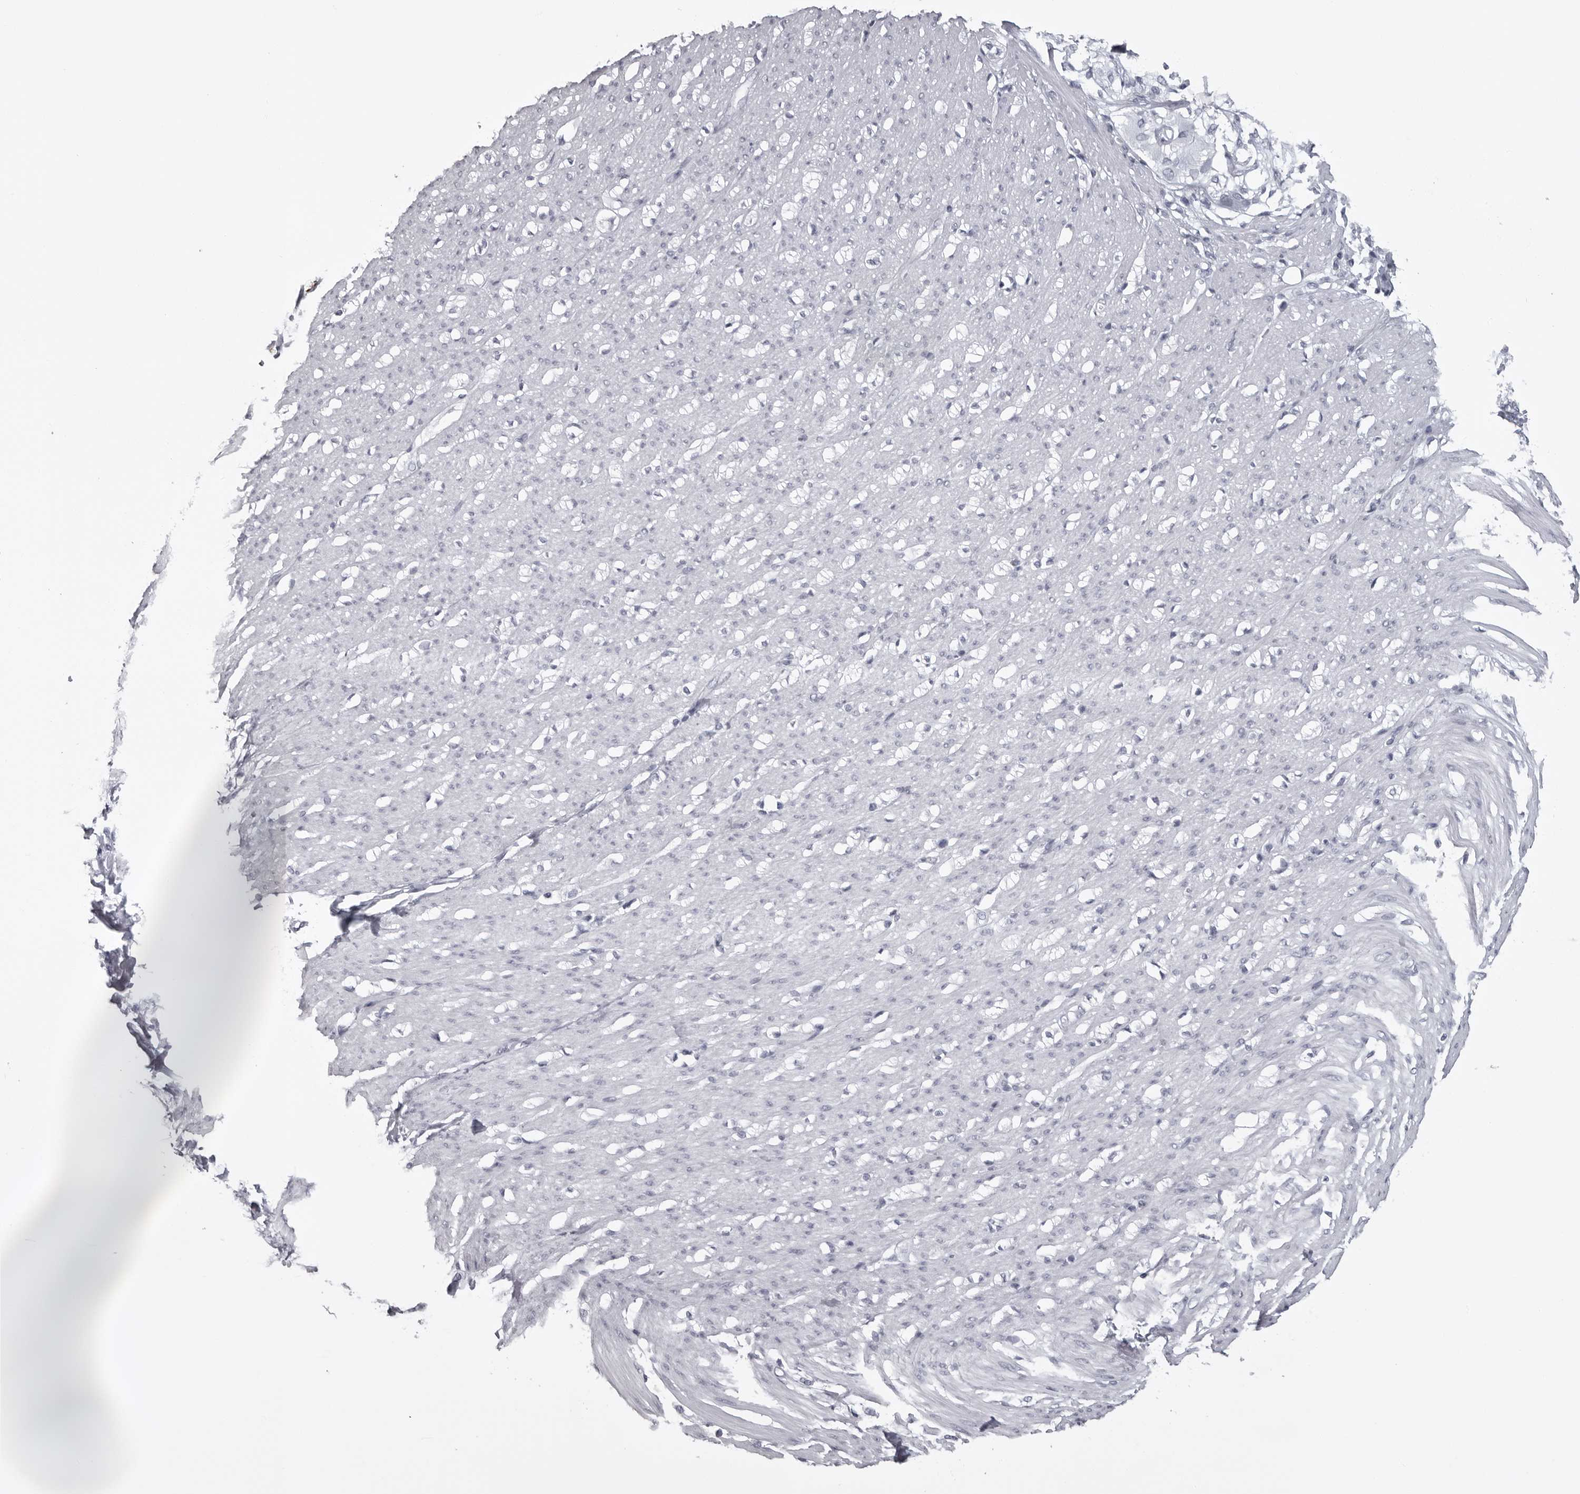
{"staining": {"intensity": "negative", "quantity": "none", "location": "none"}, "tissue": "smooth muscle", "cell_type": "Smooth muscle cells", "image_type": "normal", "snomed": [{"axis": "morphology", "description": "Normal tissue, NOS"}, {"axis": "morphology", "description": "Adenocarcinoma, NOS"}, {"axis": "topography", "description": "Colon"}, {"axis": "topography", "description": "Peripheral nerve tissue"}], "caption": "Immunohistochemical staining of benign smooth muscle exhibits no significant expression in smooth muscle cells. (DAB (3,3'-diaminobenzidine) immunohistochemistry, high magnification).", "gene": "UROD", "patient": {"sex": "male", "age": 14}}